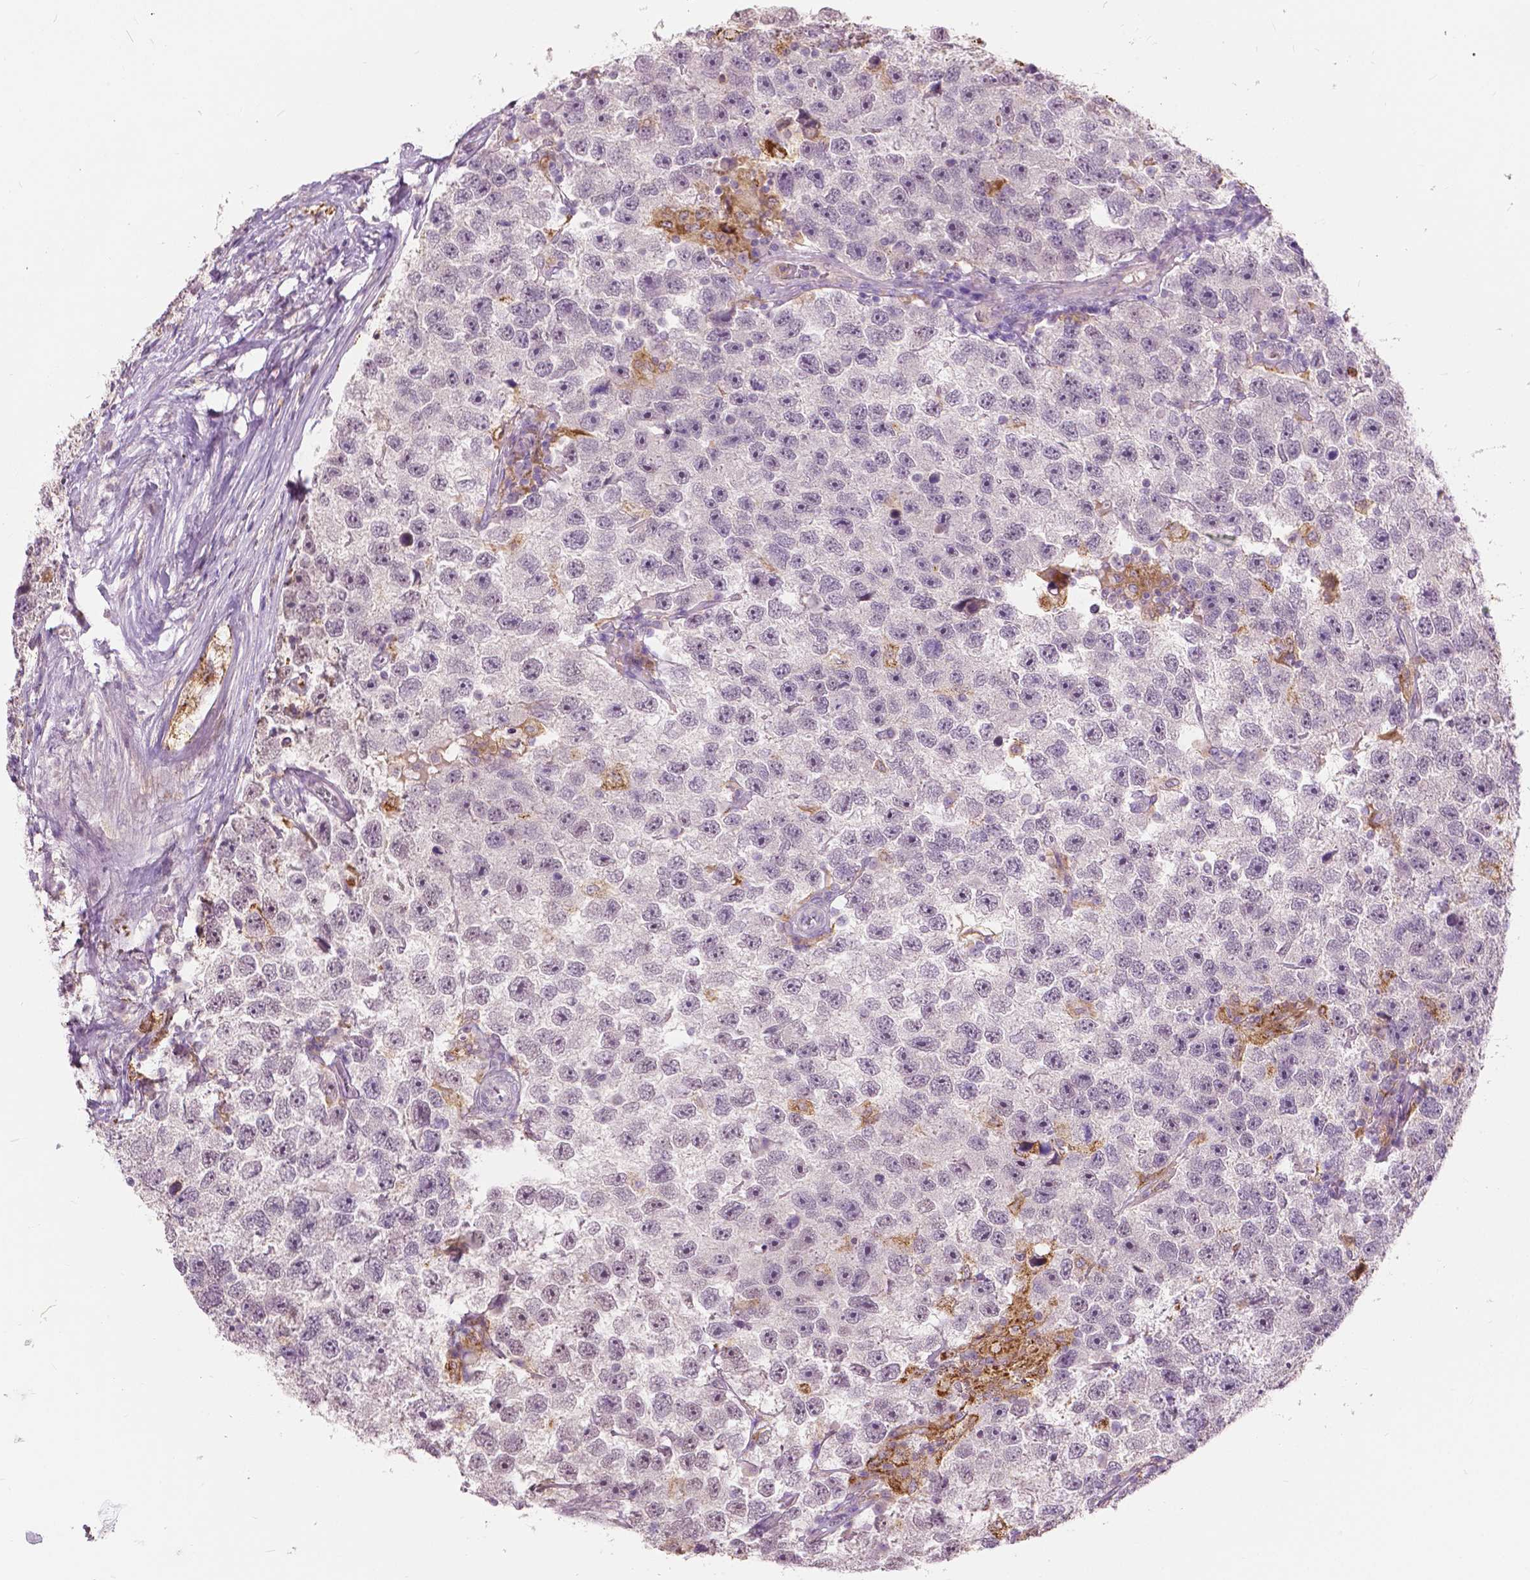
{"staining": {"intensity": "weak", "quantity": "<25%", "location": "nuclear"}, "tissue": "testis cancer", "cell_type": "Tumor cells", "image_type": "cancer", "snomed": [{"axis": "morphology", "description": "Seminoma, NOS"}, {"axis": "topography", "description": "Testis"}], "caption": "Image shows no protein expression in tumor cells of testis seminoma tissue. (Brightfield microscopy of DAB (3,3'-diaminobenzidine) immunohistochemistry at high magnification).", "gene": "DLX6", "patient": {"sex": "male", "age": 26}}